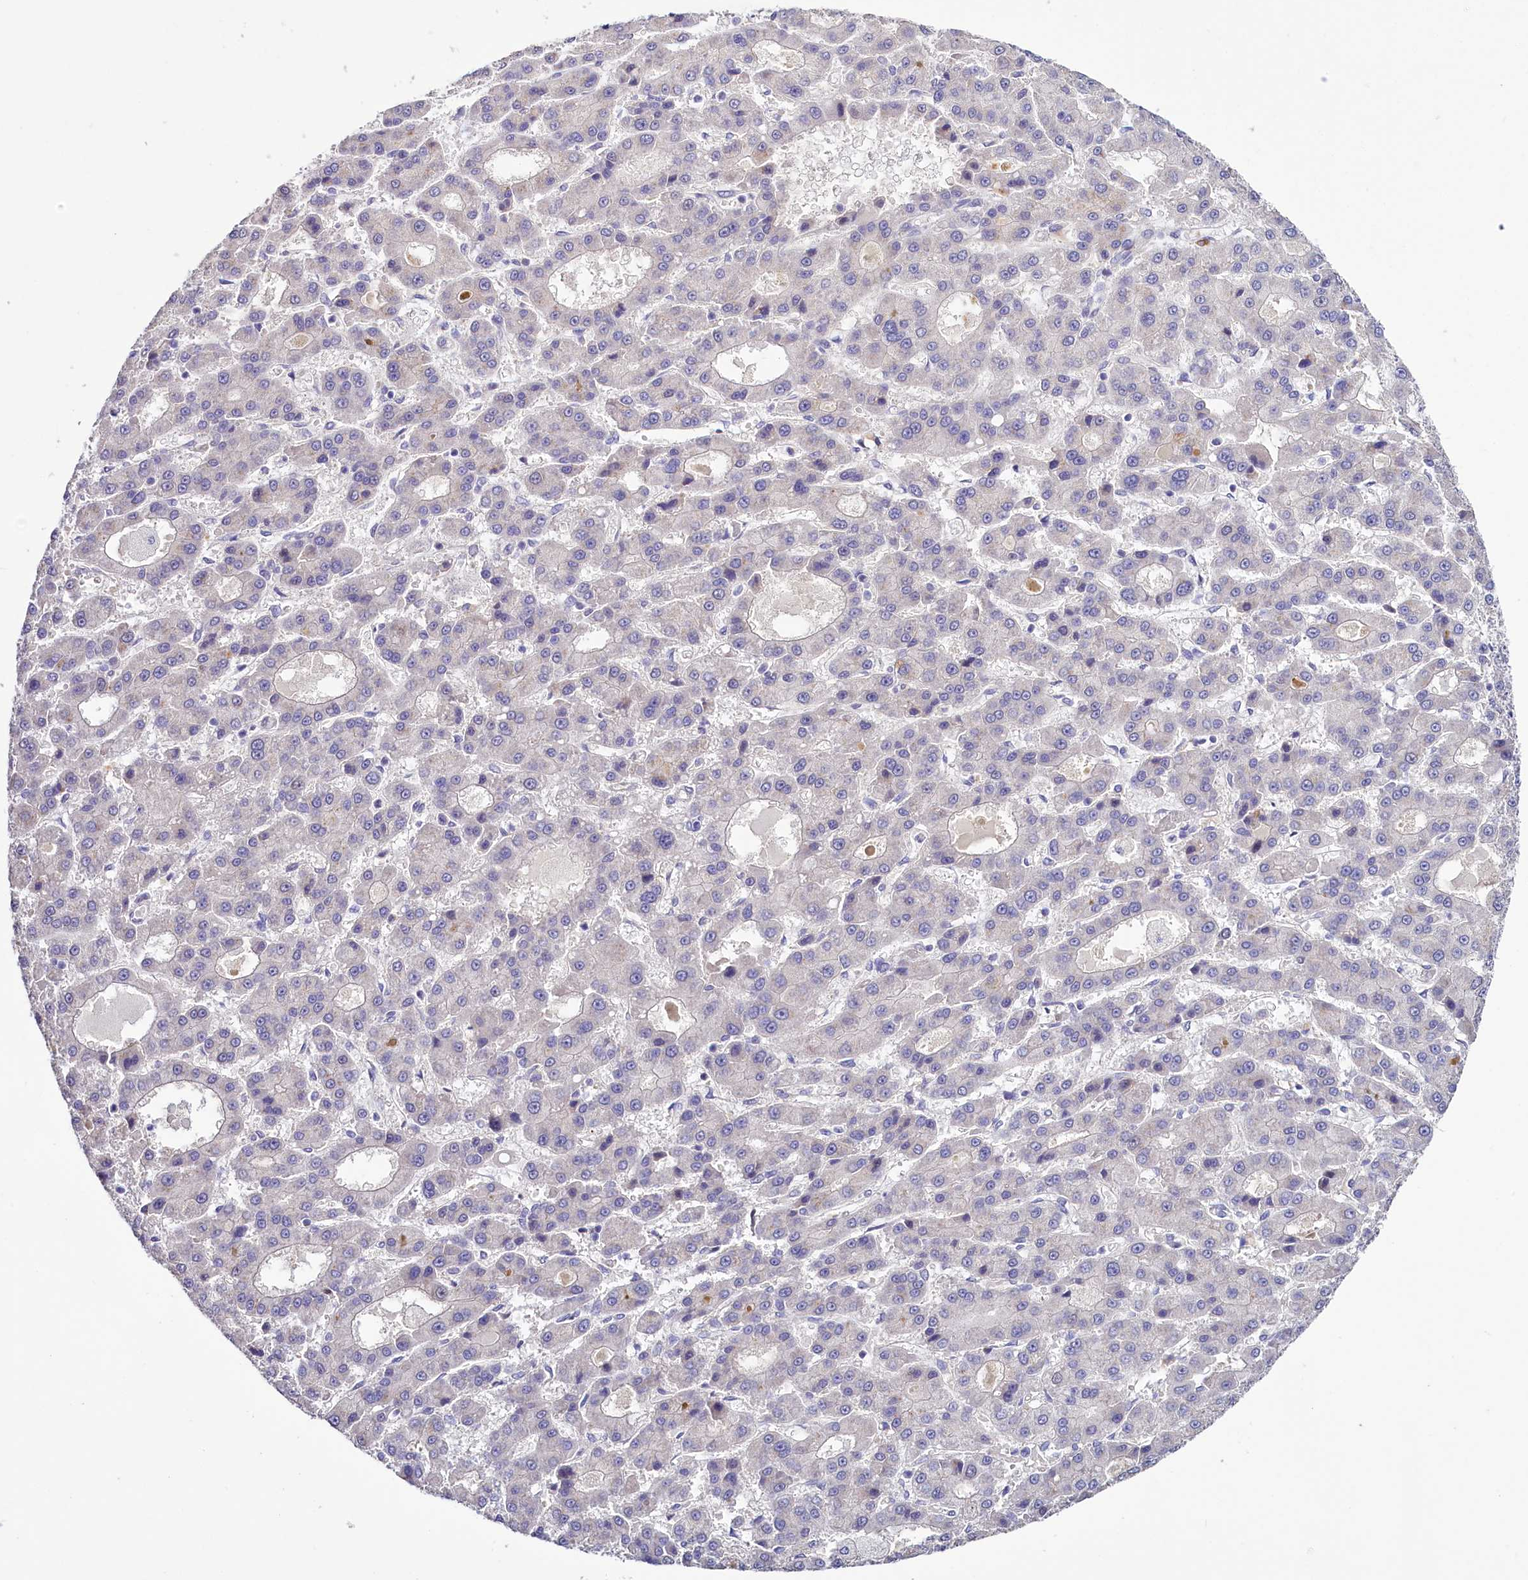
{"staining": {"intensity": "negative", "quantity": "none", "location": "none"}, "tissue": "liver cancer", "cell_type": "Tumor cells", "image_type": "cancer", "snomed": [{"axis": "morphology", "description": "Carcinoma, Hepatocellular, NOS"}, {"axis": "topography", "description": "Liver"}], "caption": "This image is of liver cancer (hepatocellular carcinoma) stained with immunohistochemistry to label a protein in brown with the nuclei are counter-stained blue. There is no staining in tumor cells.", "gene": "FAM111B", "patient": {"sex": "male", "age": 70}}